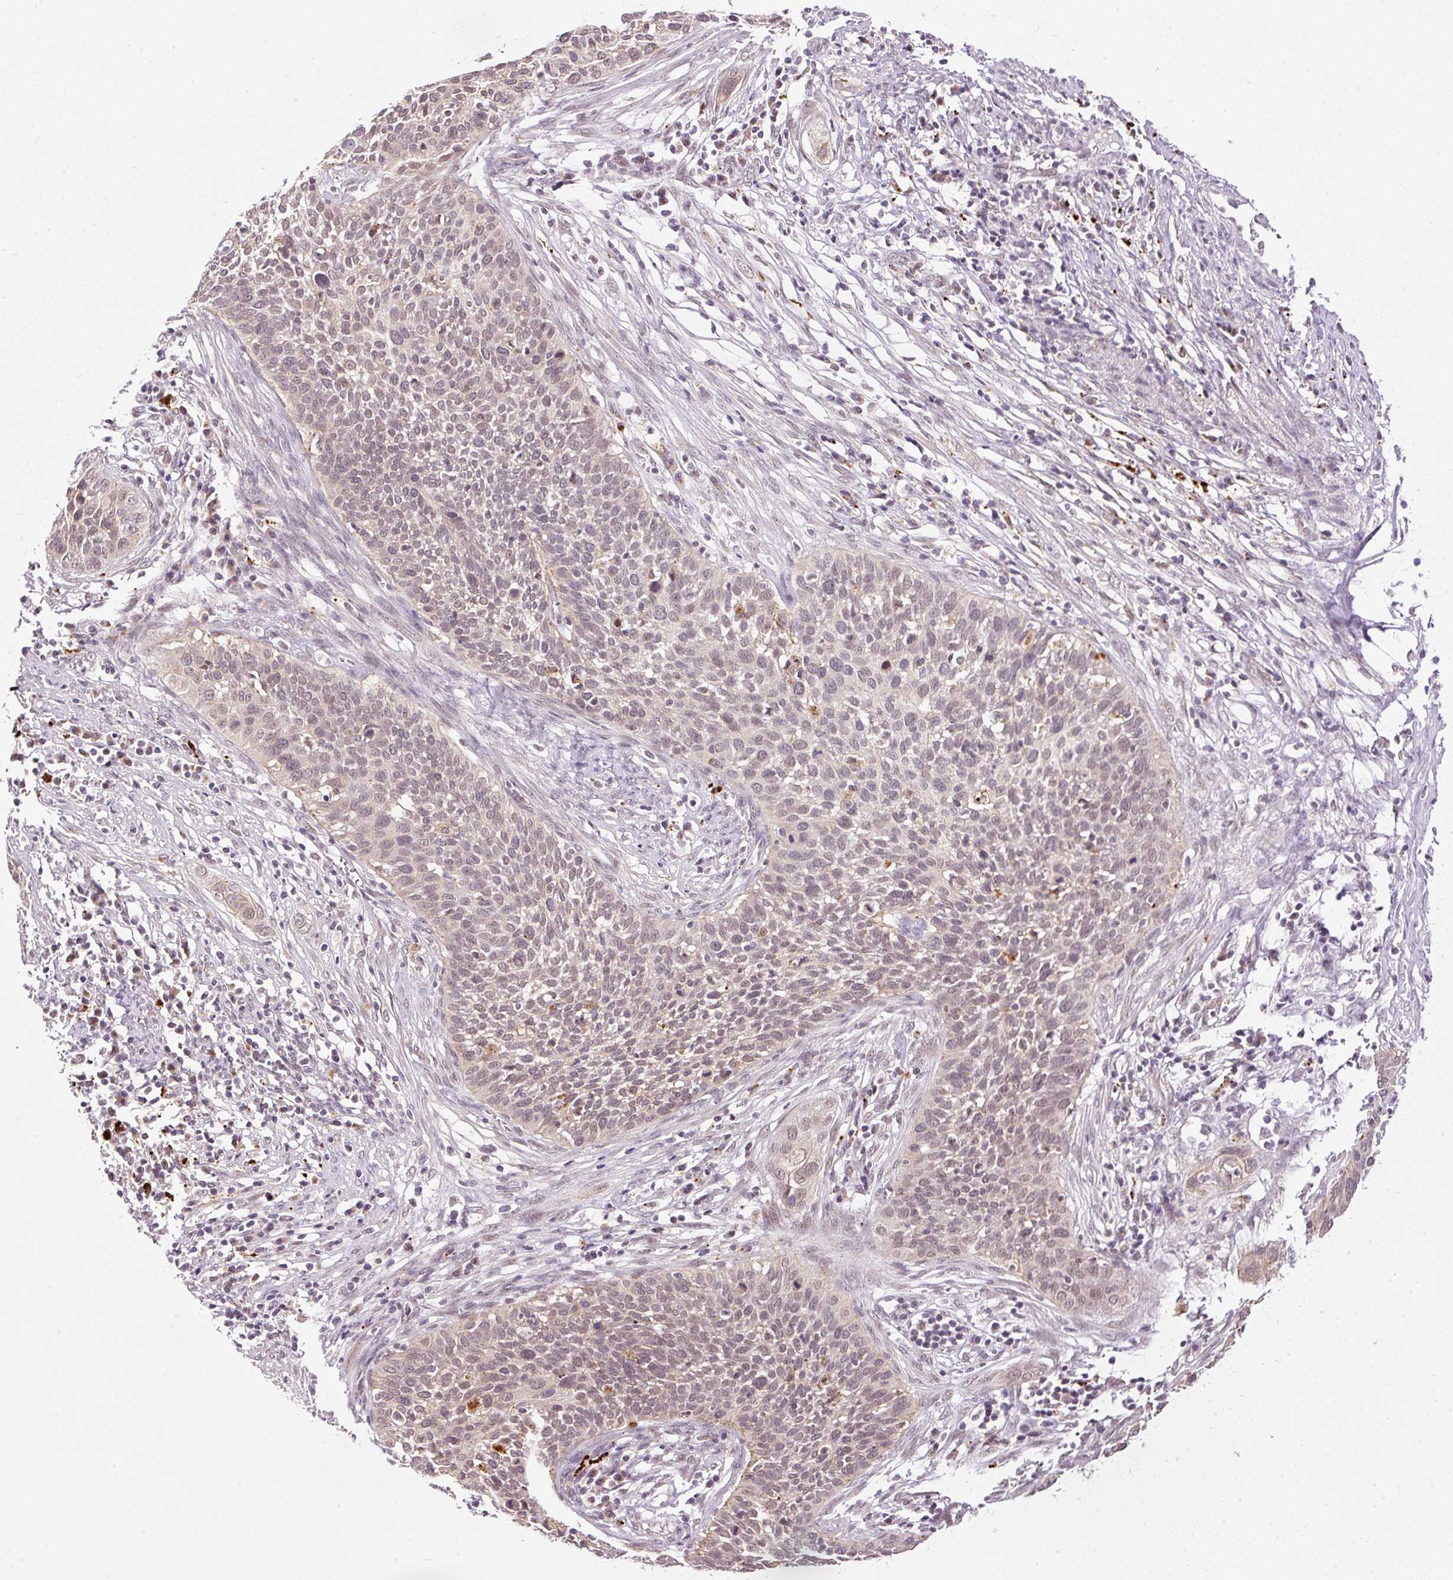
{"staining": {"intensity": "weak", "quantity": "25%-75%", "location": "cytoplasmic/membranous"}, "tissue": "cervical cancer", "cell_type": "Tumor cells", "image_type": "cancer", "snomed": [{"axis": "morphology", "description": "Squamous cell carcinoma, NOS"}, {"axis": "topography", "description": "Cervix"}], "caption": "An image of human cervical cancer (squamous cell carcinoma) stained for a protein displays weak cytoplasmic/membranous brown staining in tumor cells.", "gene": "ZNF639", "patient": {"sex": "female", "age": 34}}